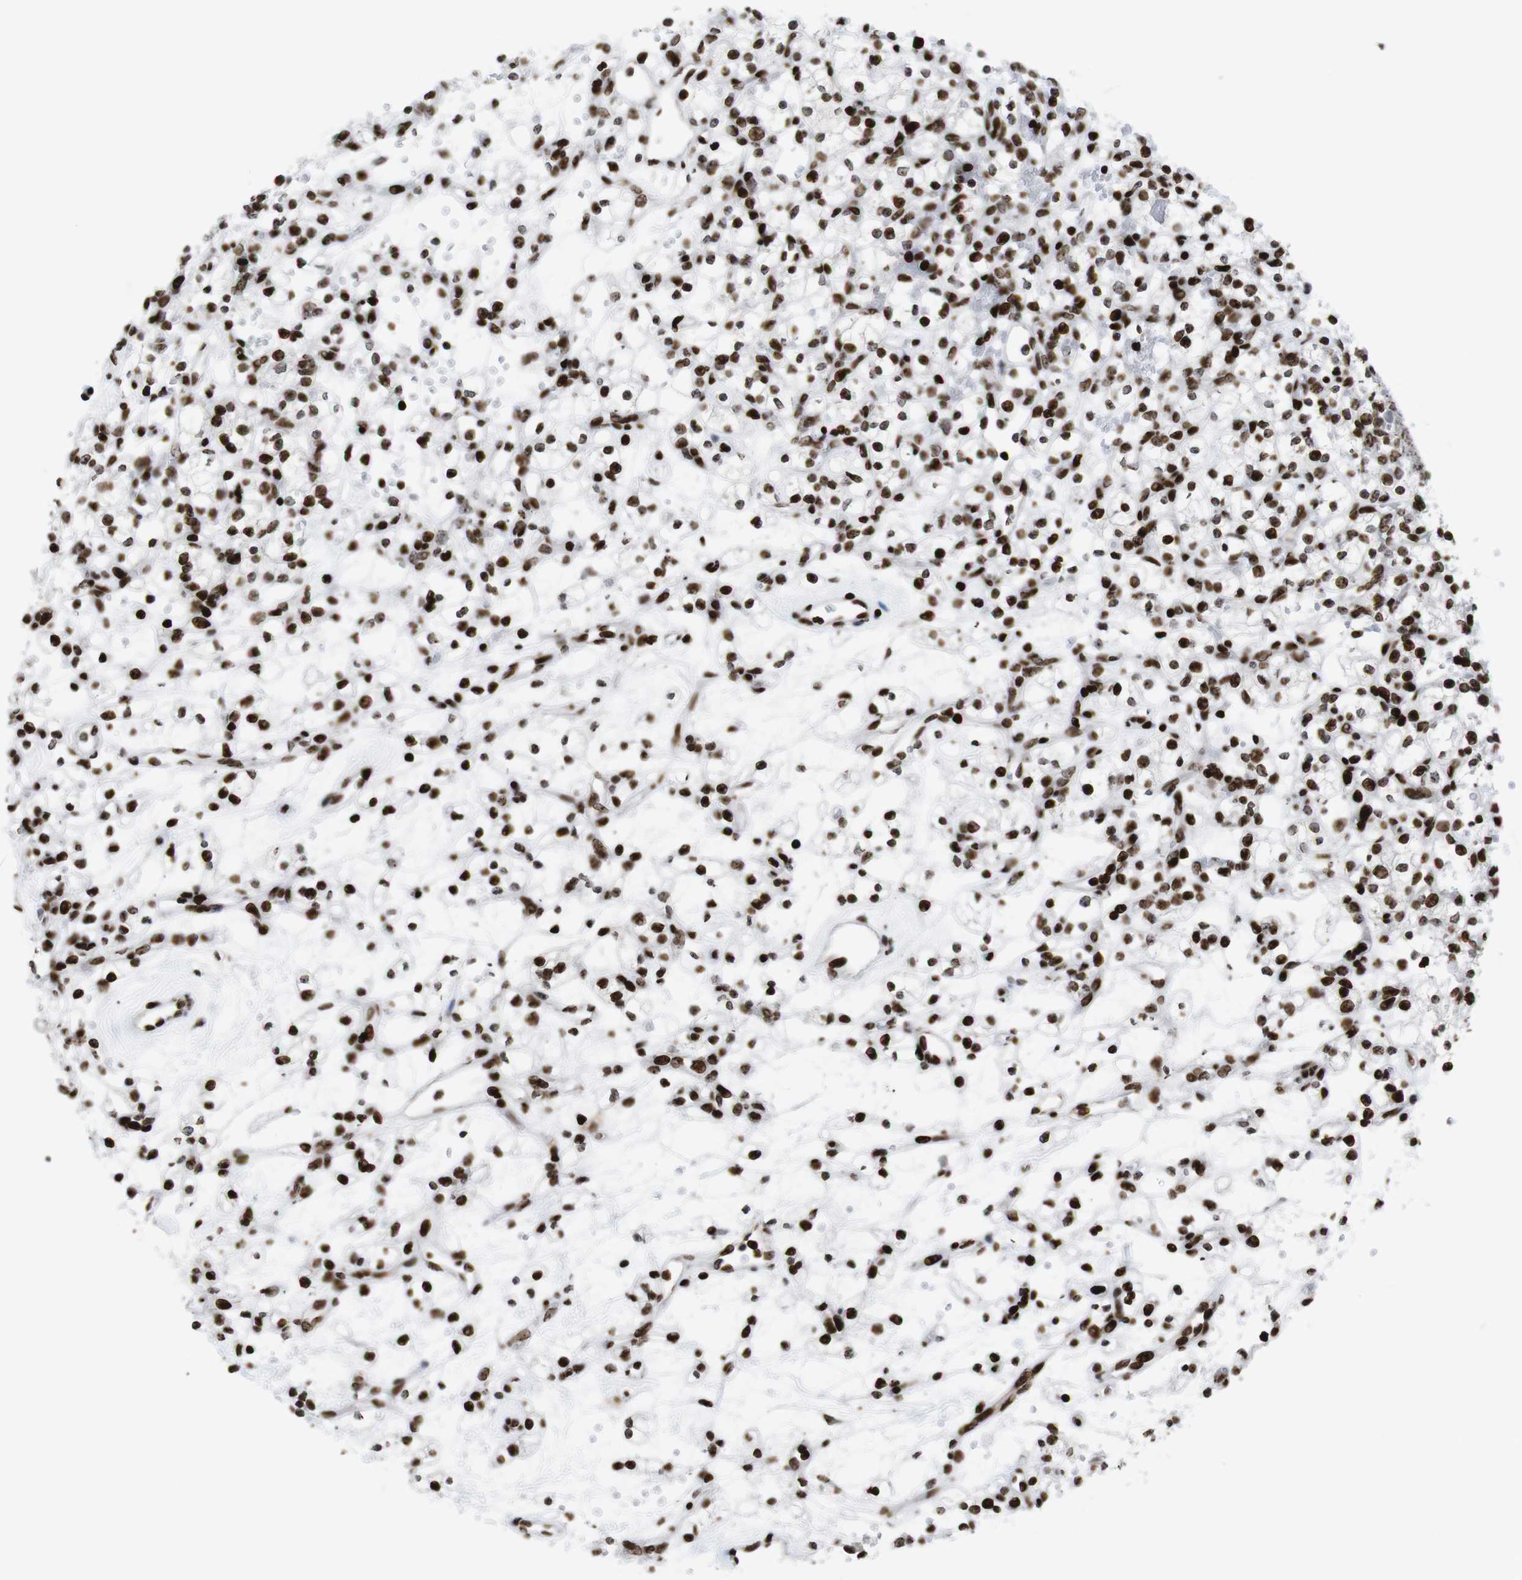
{"staining": {"intensity": "strong", "quantity": ">75%", "location": "nuclear"}, "tissue": "renal cancer", "cell_type": "Tumor cells", "image_type": "cancer", "snomed": [{"axis": "morphology", "description": "Adenocarcinoma, NOS"}, {"axis": "topography", "description": "Kidney"}], "caption": "Immunohistochemical staining of human renal cancer displays strong nuclear protein staining in about >75% of tumor cells. The staining is performed using DAB brown chromogen to label protein expression. The nuclei are counter-stained blue using hematoxylin.", "gene": "H1-4", "patient": {"sex": "female", "age": 60}}